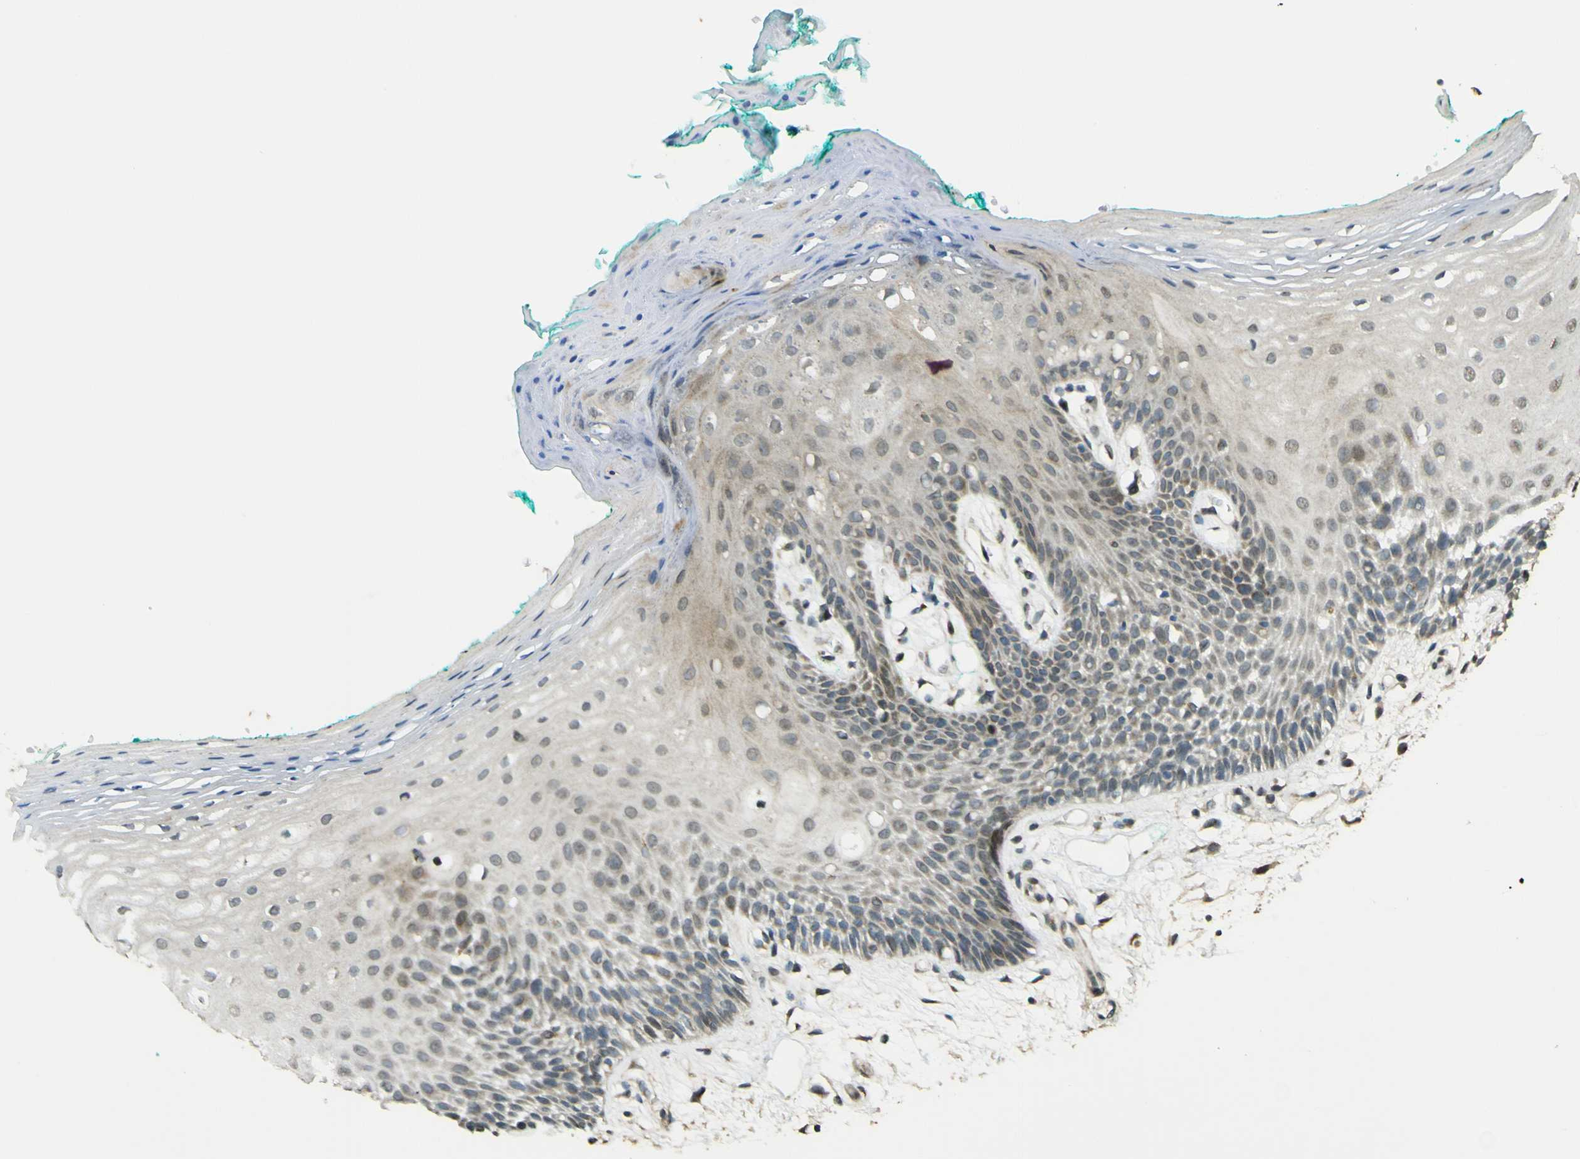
{"staining": {"intensity": "weak", "quantity": "<25%", "location": "cytoplasmic/membranous"}, "tissue": "oral mucosa", "cell_type": "Squamous epithelial cells", "image_type": "normal", "snomed": [{"axis": "morphology", "description": "Normal tissue, NOS"}, {"axis": "topography", "description": "Skeletal muscle"}, {"axis": "topography", "description": "Oral tissue"}, {"axis": "topography", "description": "Peripheral nerve tissue"}], "caption": "Immunohistochemistry (IHC) photomicrograph of unremarkable oral mucosa: oral mucosa stained with DAB exhibits no significant protein staining in squamous epithelial cells.", "gene": "GALNT1", "patient": {"sex": "female", "age": 84}}